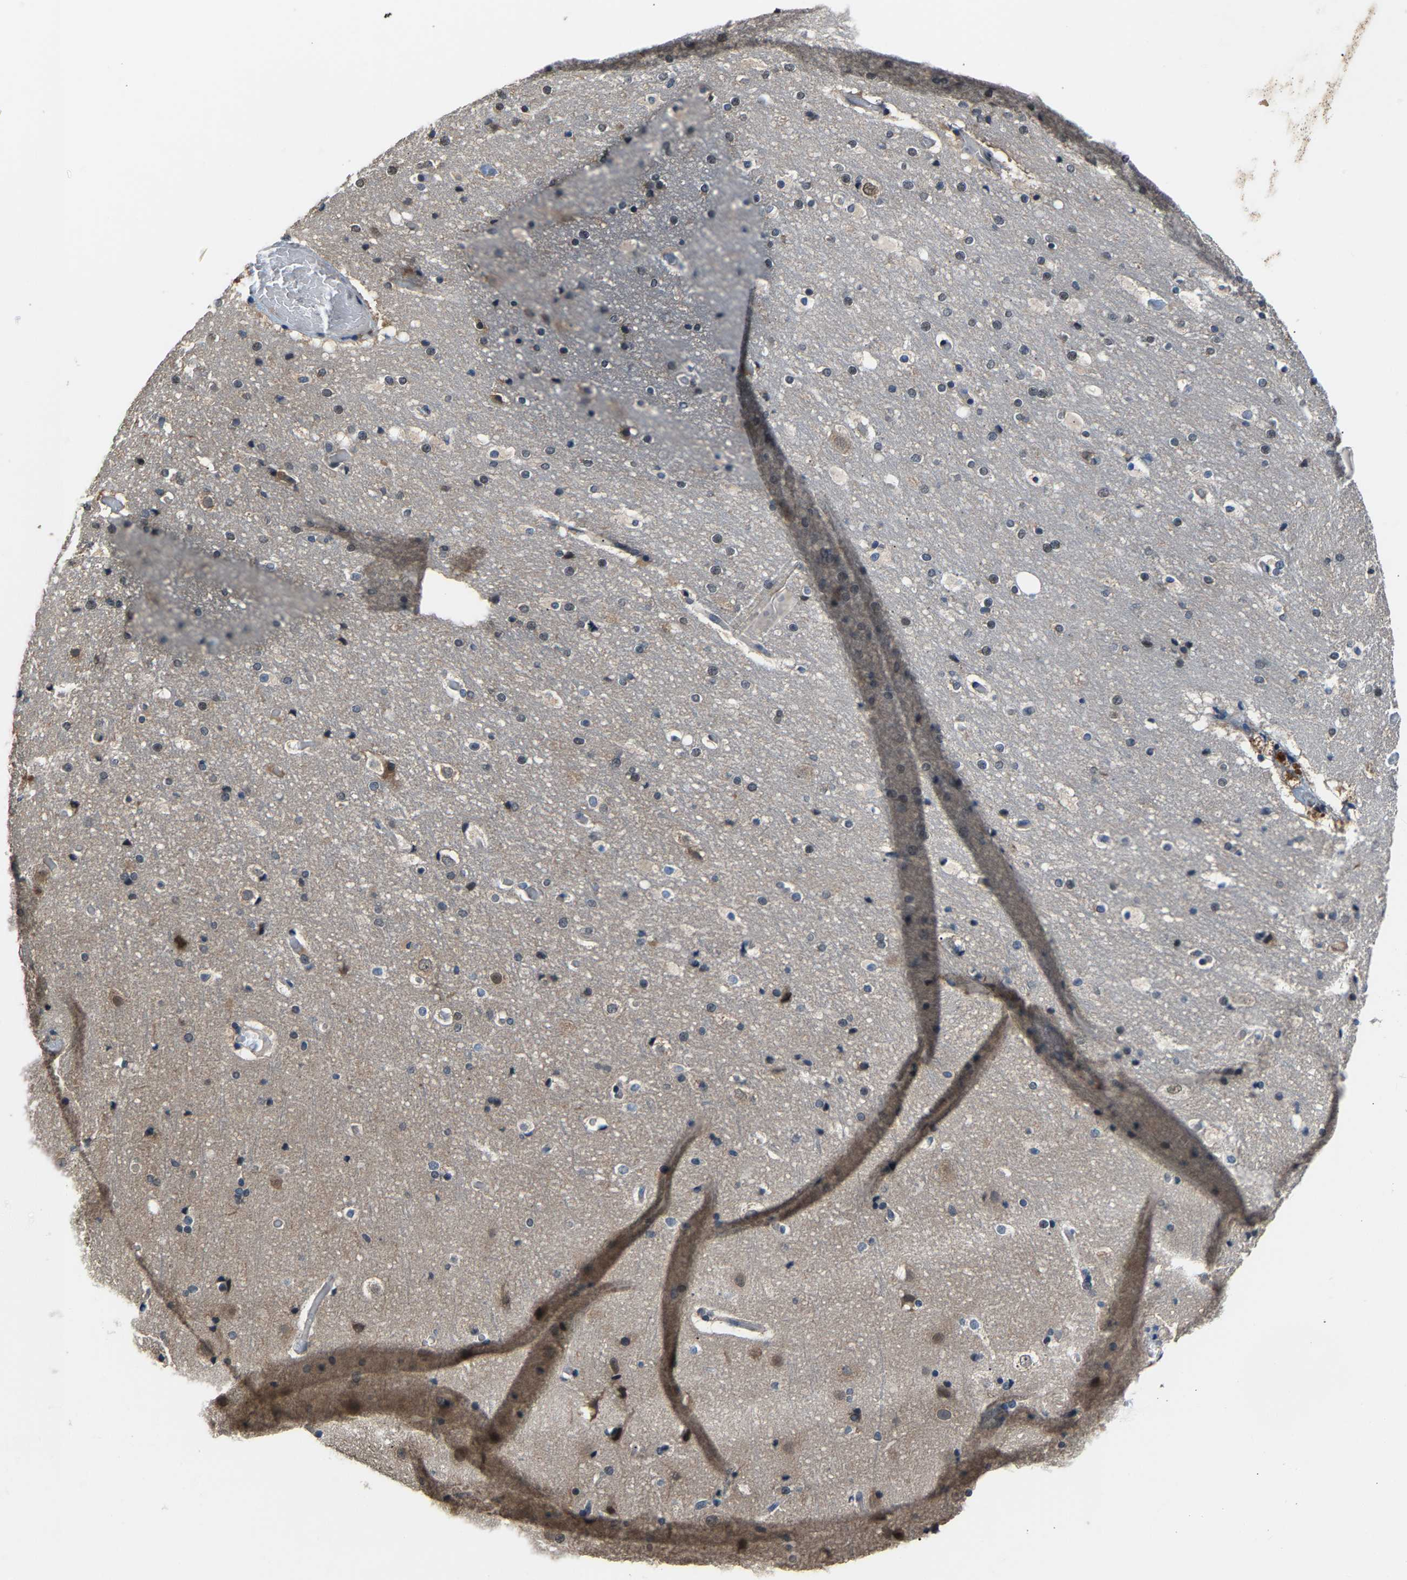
{"staining": {"intensity": "weak", "quantity": "25%-75%", "location": "cytoplasmic/membranous"}, "tissue": "cerebral cortex", "cell_type": "Endothelial cells", "image_type": "normal", "snomed": [{"axis": "morphology", "description": "Normal tissue, NOS"}, {"axis": "topography", "description": "Cerebral cortex"}], "caption": "Immunohistochemistry (IHC) of benign cerebral cortex exhibits low levels of weak cytoplasmic/membranous positivity in about 25%-75% of endothelial cells.", "gene": "ABCC9", "patient": {"sex": "male", "age": 57}}